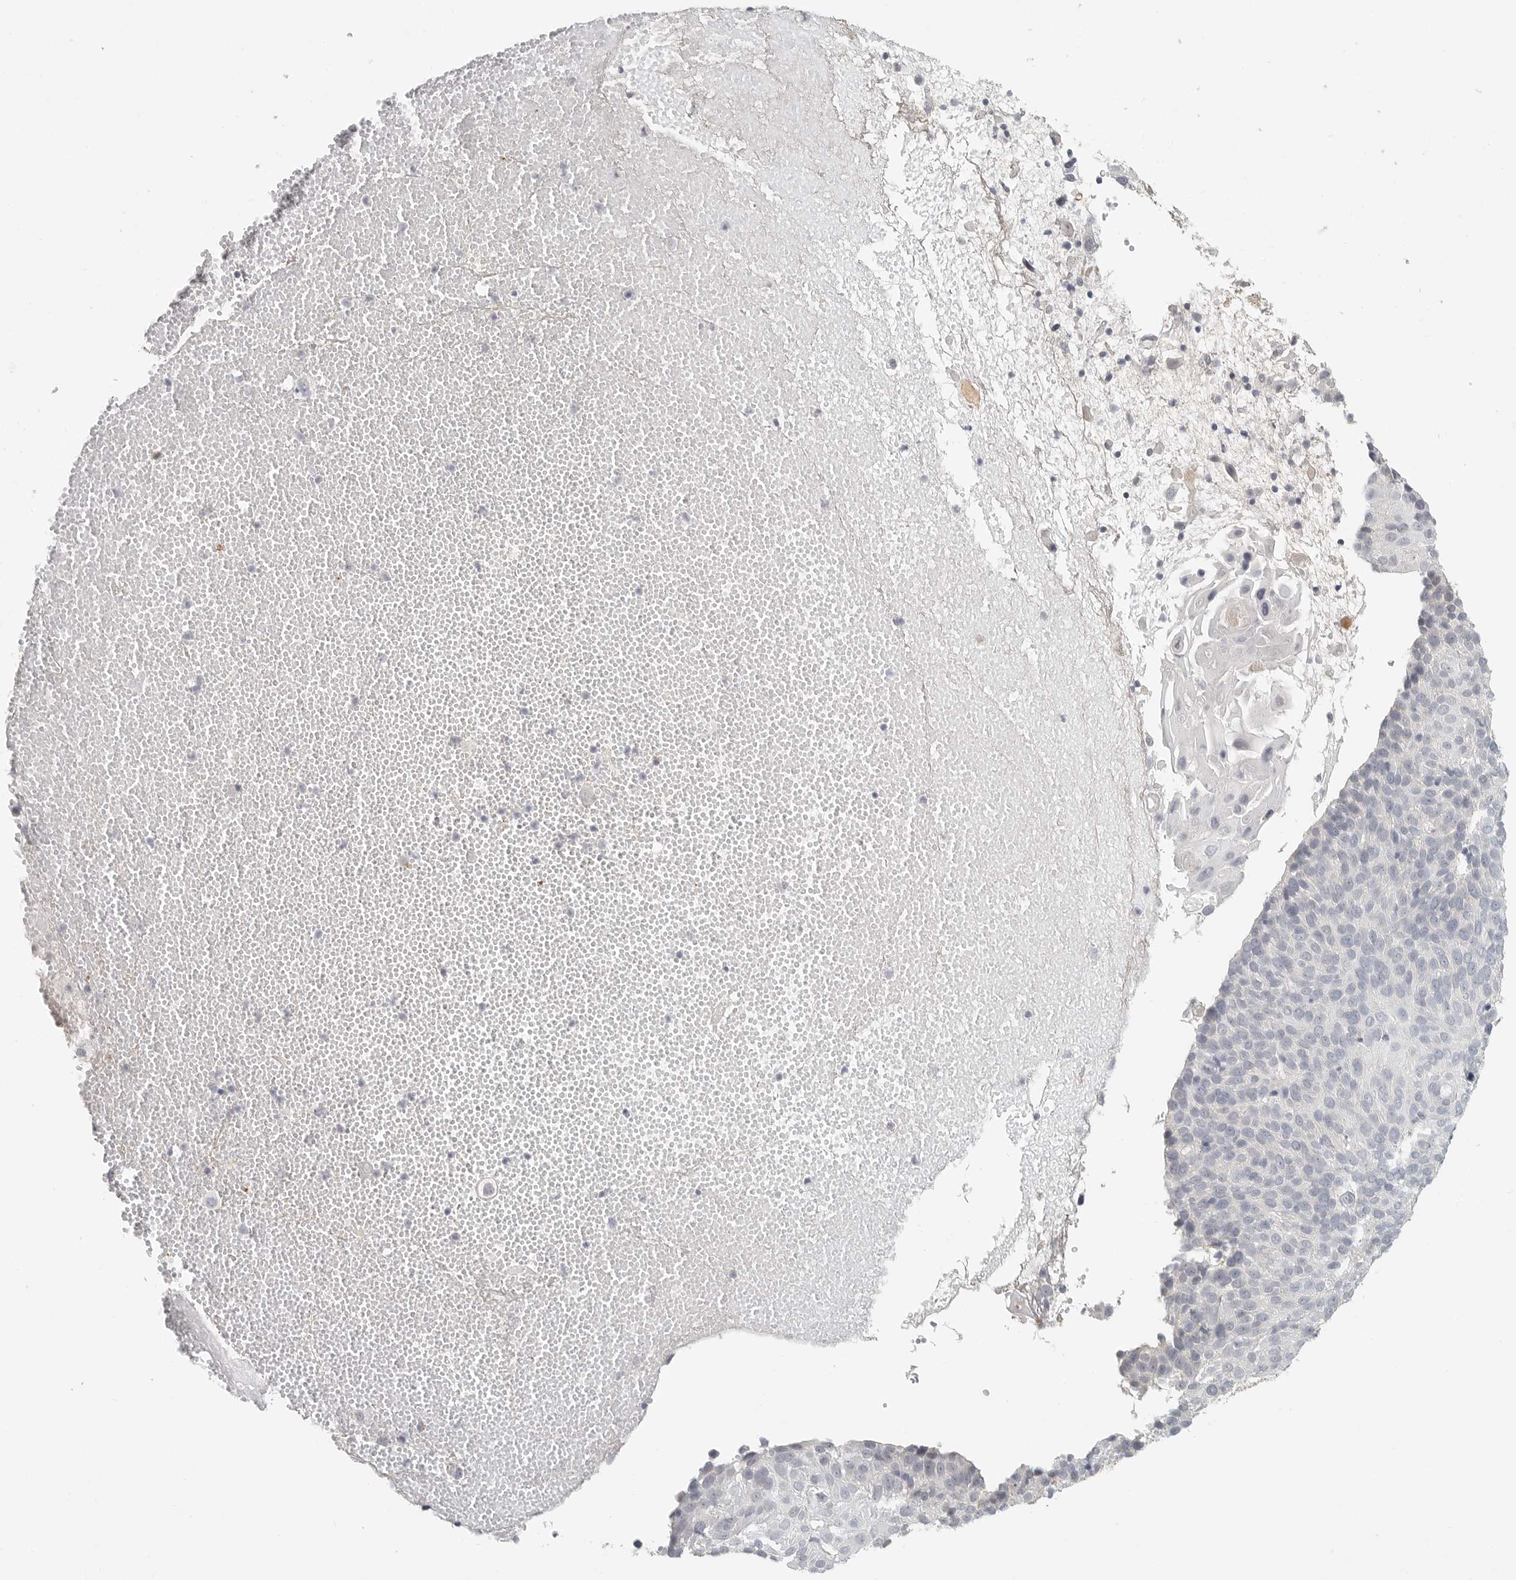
{"staining": {"intensity": "negative", "quantity": "none", "location": "none"}, "tissue": "cervical cancer", "cell_type": "Tumor cells", "image_type": "cancer", "snomed": [{"axis": "morphology", "description": "Squamous cell carcinoma, NOS"}, {"axis": "topography", "description": "Cervix"}], "caption": "Human cervical cancer (squamous cell carcinoma) stained for a protein using IHC exhibits no staining in tumor cells.", "gene": "SLC25A36", "patient": {"sex": "female", "age": 74}}